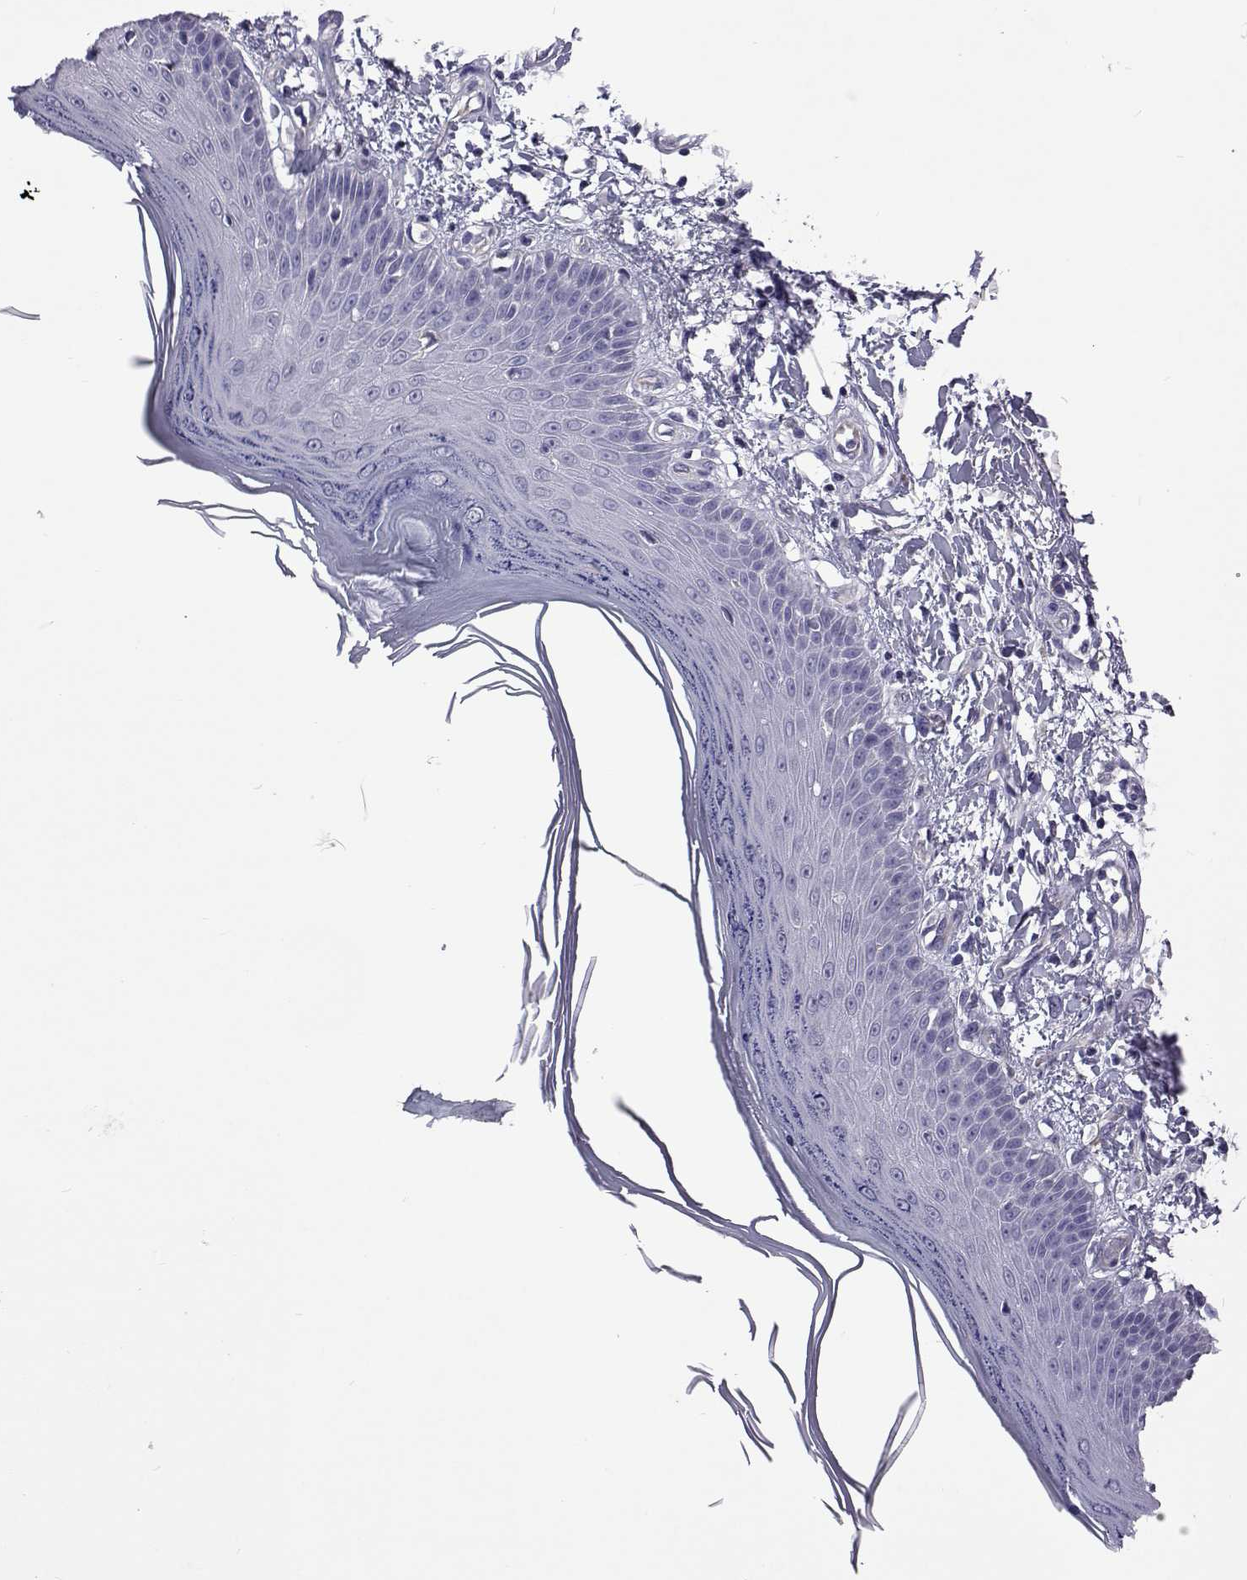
{"staining": {"intensity": "negative", "quantity": "none", "location": "none"}, "tissue": "skin", "cell_type": "Fibroblasts", "image_type": "normal", "snomed": [{"axis": "morphology", "description": "Normal tissue, NOS"}, {"axis": "topography", "description": "Skin"}], "caption": "Protein analysis of normal skin shows no significant staining in fibroblasts.", "gene": "TCF15", "patient": {"sex": "female", "age": 62}}